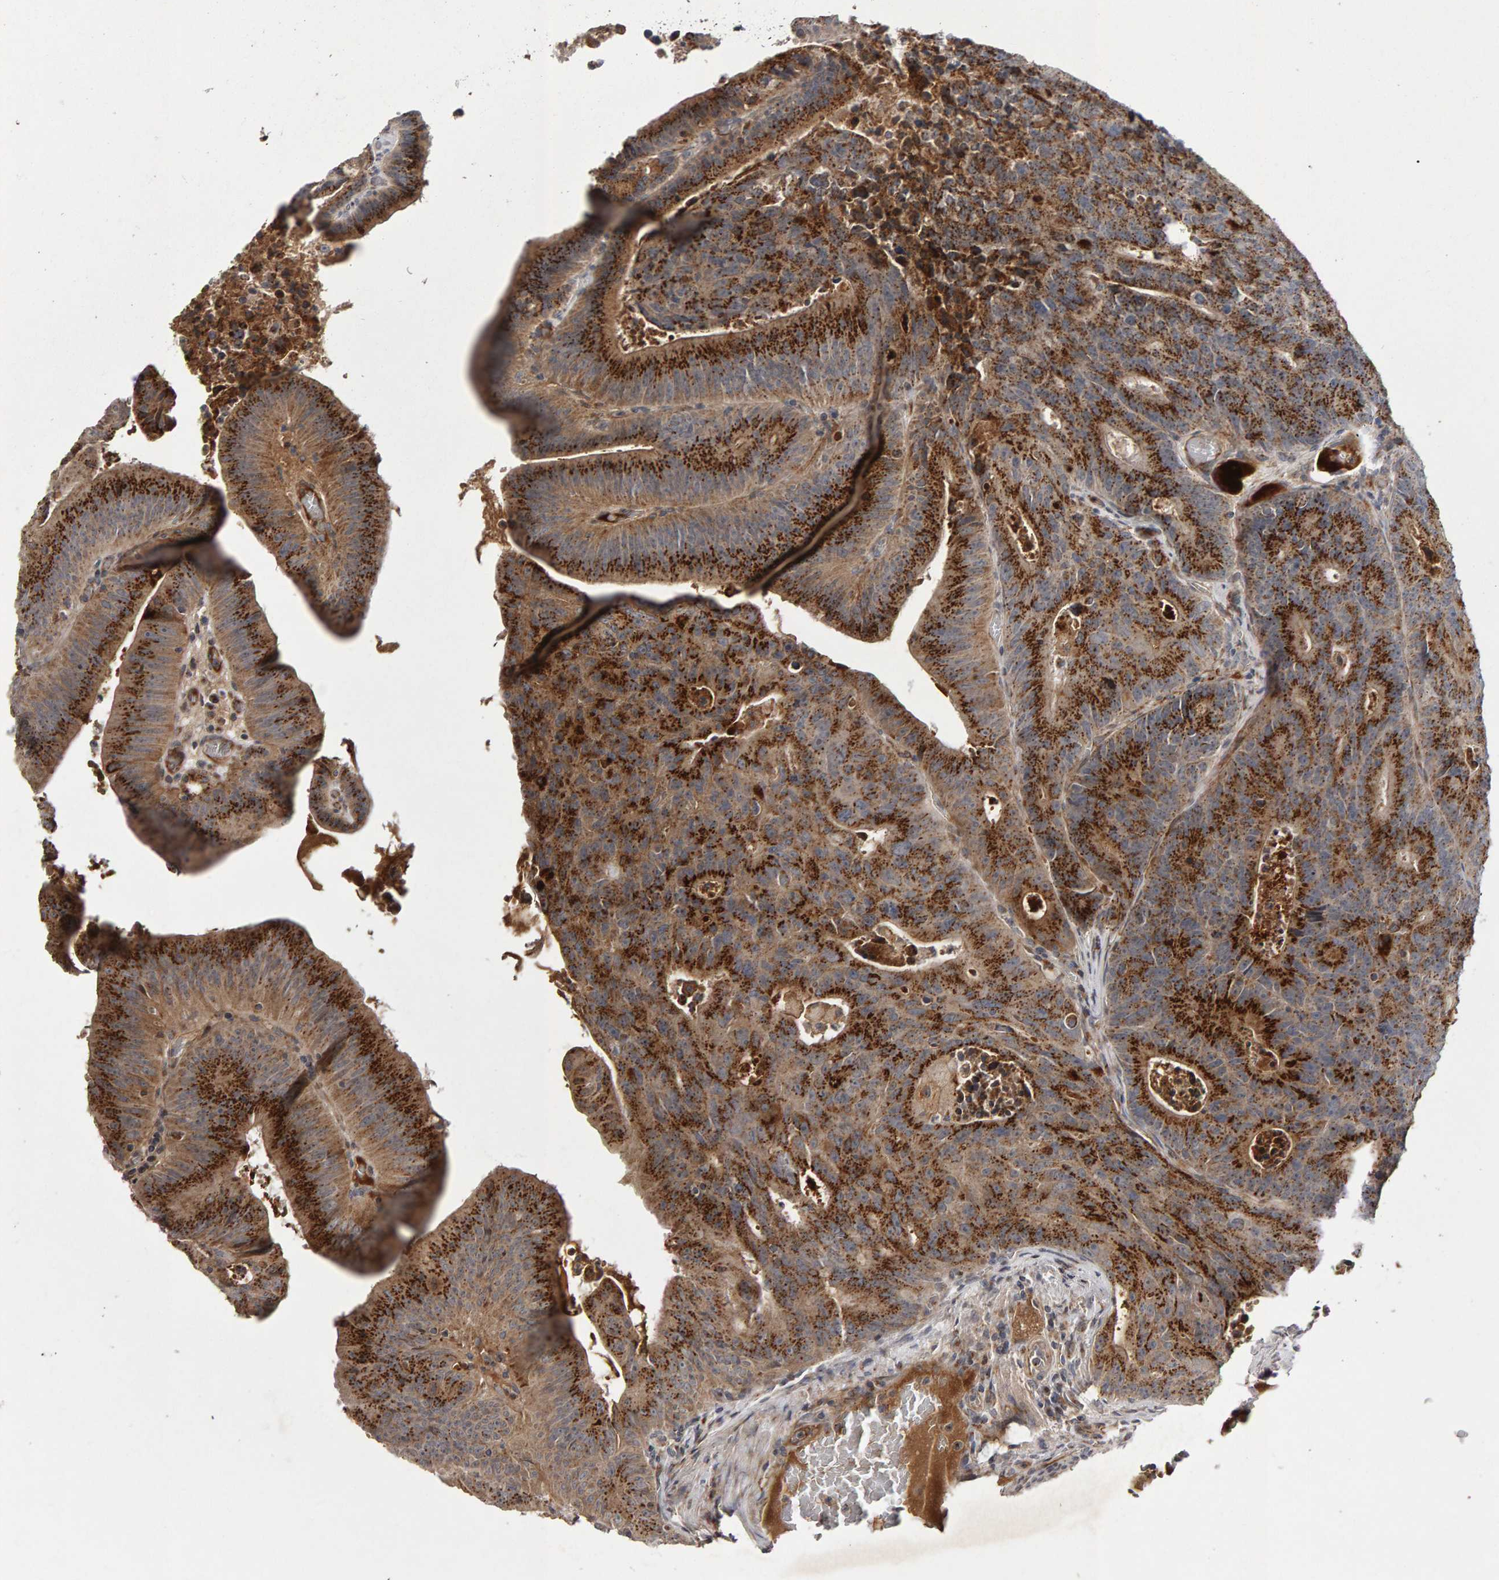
{"staining": {"intensity": "strong", "quantity": ">75%", "location": "cytoplasmic/membranous"}, "tissue": "colorectal cancer", "cell_type": "Tumor cells", "image_type": "cancer", "snomed": [{"axis": "morphology", "description": "Adenocarcinoma, NOS"}, {"axis": "topography", "description": "Colon"}], "caption": "Colorectal cancer tissue reveals strong cytoplasmic/membranous staining in about >75% of tumor cells", "gene": "CANT1", "patient": {"sex": "male", "age": 87}}